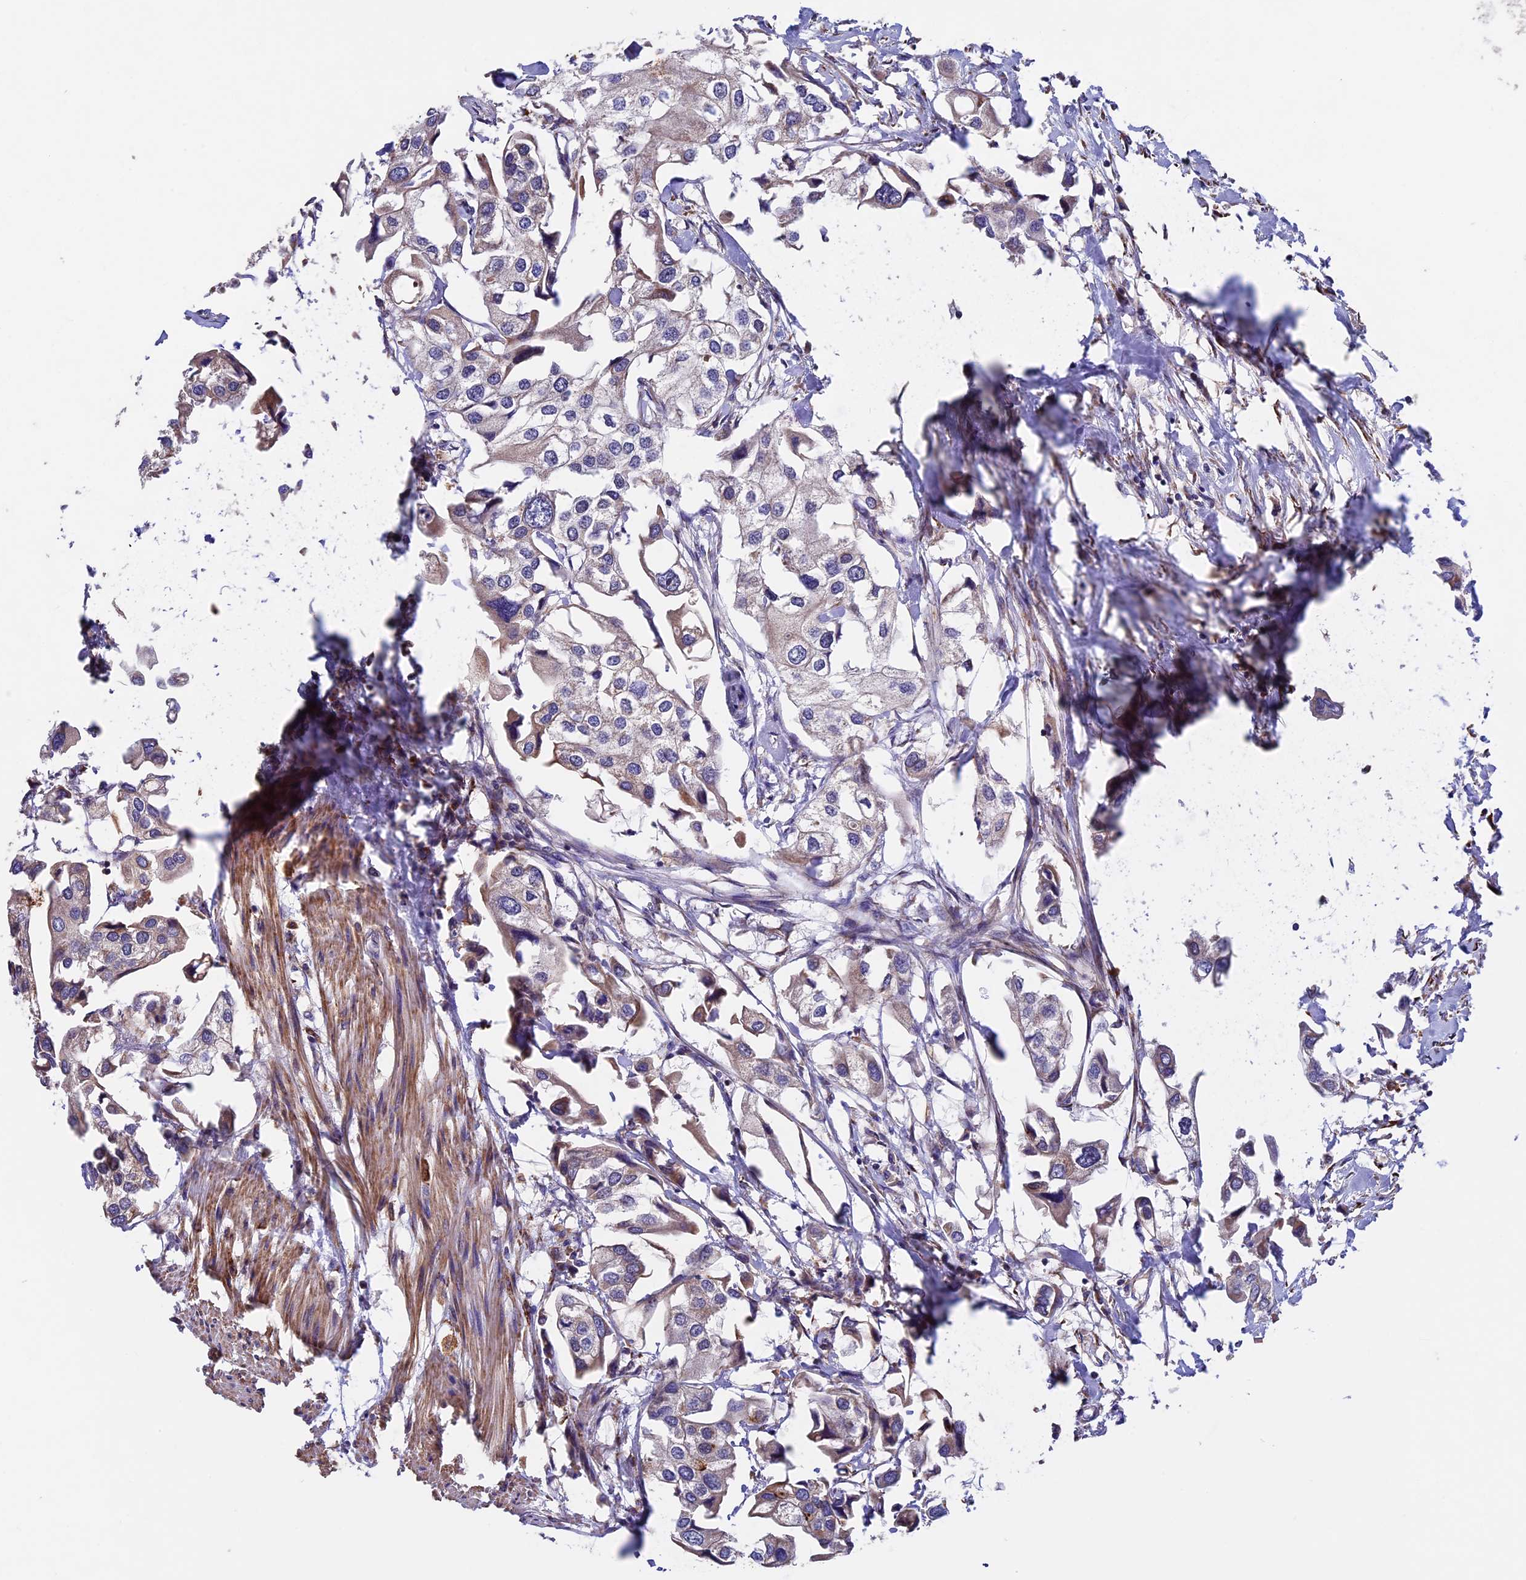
{"staining": {"intensity": "weak", "quantity": "<25%", "location": "cytoplasmic/membranous"}, "tissue": "urothelial cancer", "cell_type": "Tumor cells", "image_type": "cancer", "snomed": [{"axis": "morphology", "description": "Urothelial carcinoma, High grade"}, {"axis": "topography", "description": "Urinary bladder"}], "caption": "Human urothelial carcinoma (high-grade) stained for a protein using immunohistochemistry exhibits no positivity in tumor cells.", "gene": "RNF17", "patient": {"sex": "male", "age": 64}}